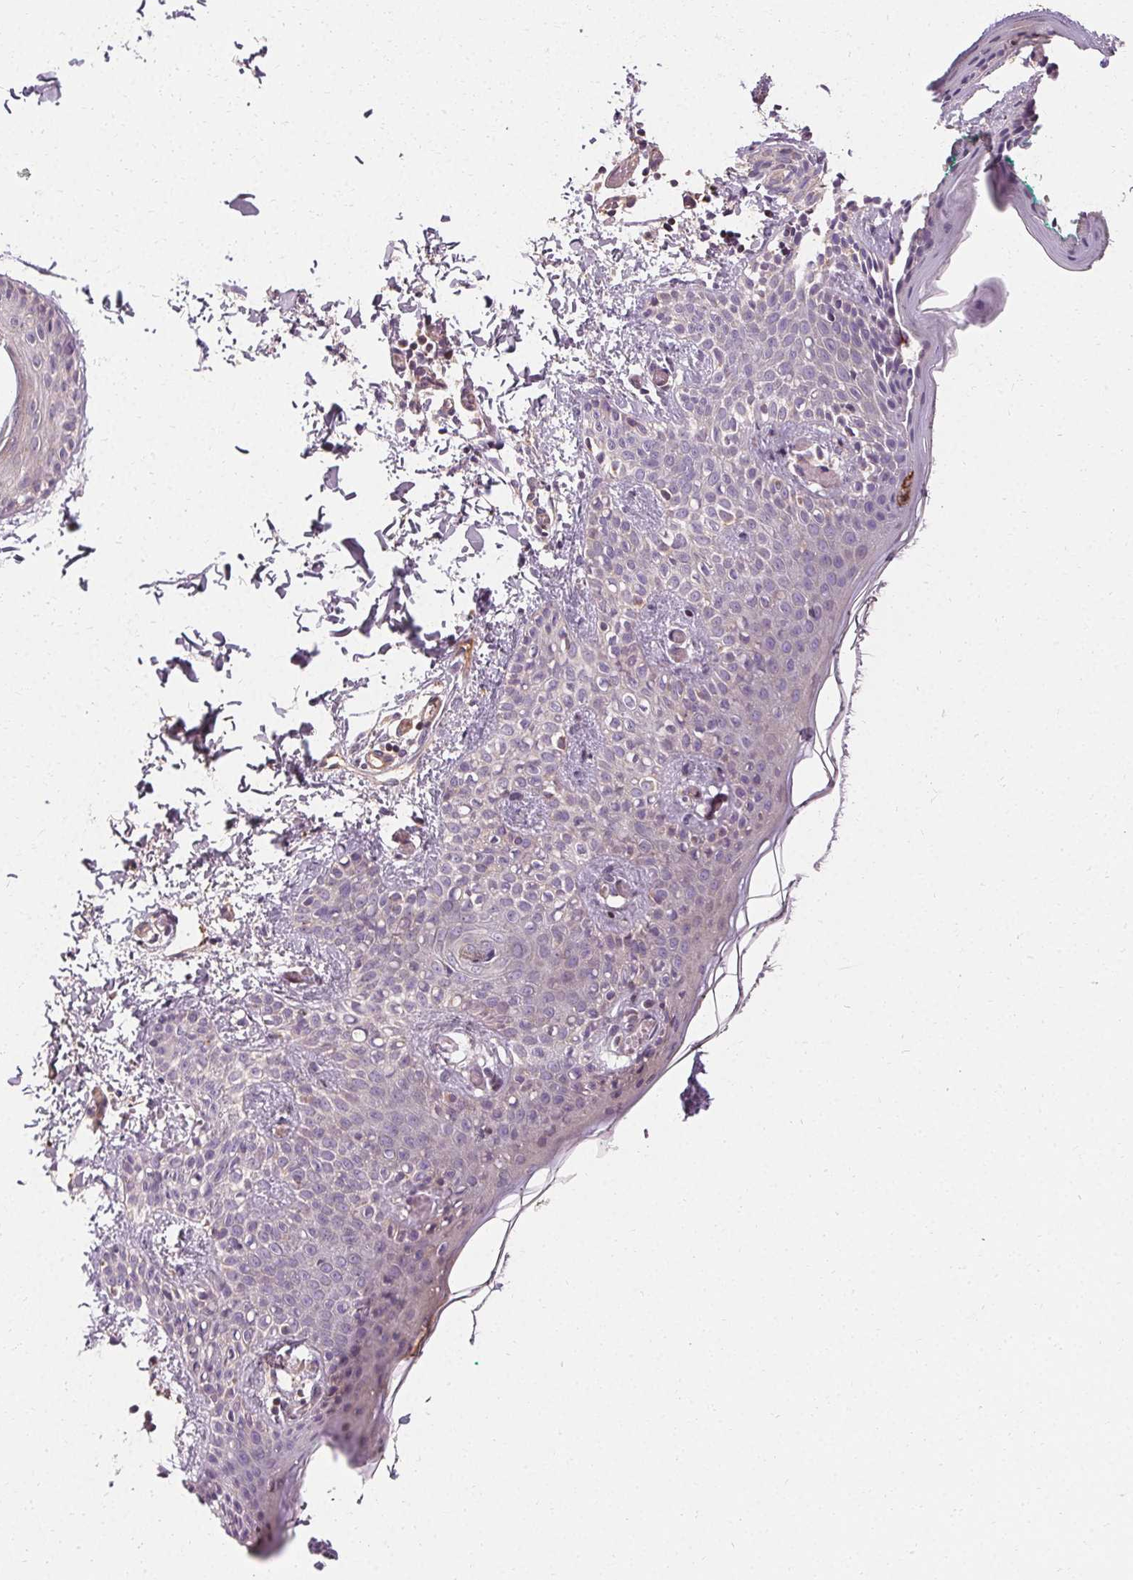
{"staining": {"intensity": "weak", "quantity": "25%-75%", "location": "cytoplasmic/membranous"}, "tissue": "skin", "cell_type": "Fibroblasts", "image_type": "normal", "snomed": [{"axis": "morphology", "description": "Normal tissue, NOS"}, {"axis": "topography", "description": "Skin"}], "caption": "This is an image of immunohistochemistry (IHC) staining of normal skin, which shows weak staining in the cytoplasmic/membranous of fibroblasts.", "gene": "APLP1", "patient": {"sex": "male", "age": 16}}